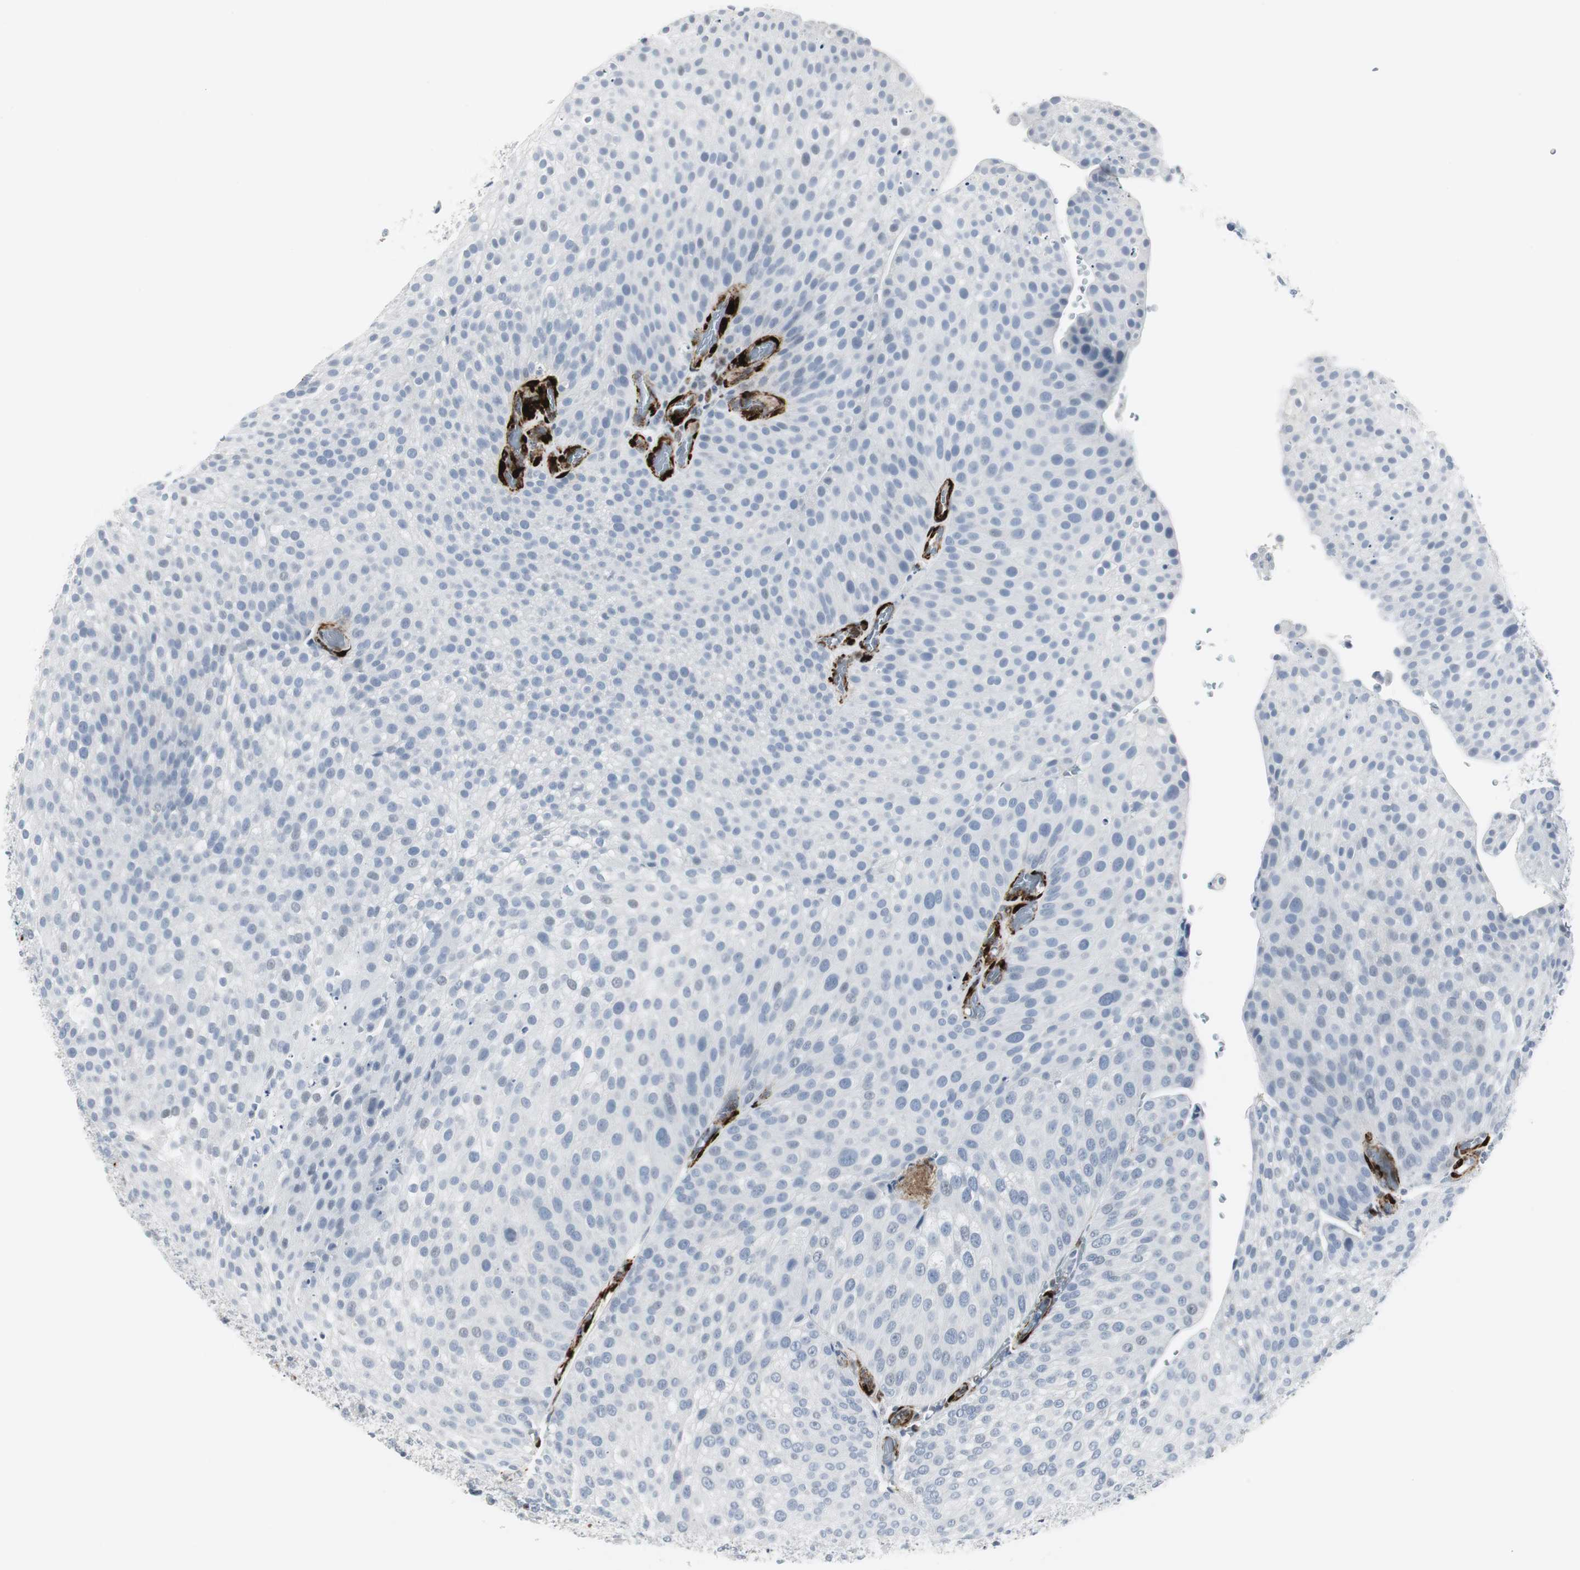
{"staining": {"intensity": "negative", "quantity": "none", "location": "none"}, "tissue": "urothelial cancer", "cell_type": "Tumor cells", "image_type": "cancer", "snomed": [{"axis": "morphology", "description": "Urothelial carcinoma, Low grade"}, {"axis": "topography", "description": "Smooth muscle"}, {"axis": "topography", "description": "Urinary bladder"}], "caption": "Urothelial cancer was stained to show a protein in brown. There is no significant positivity in tumor cells.", "gene": "PPP1R14A", "patient": {"sex": "male", "age": 60}}